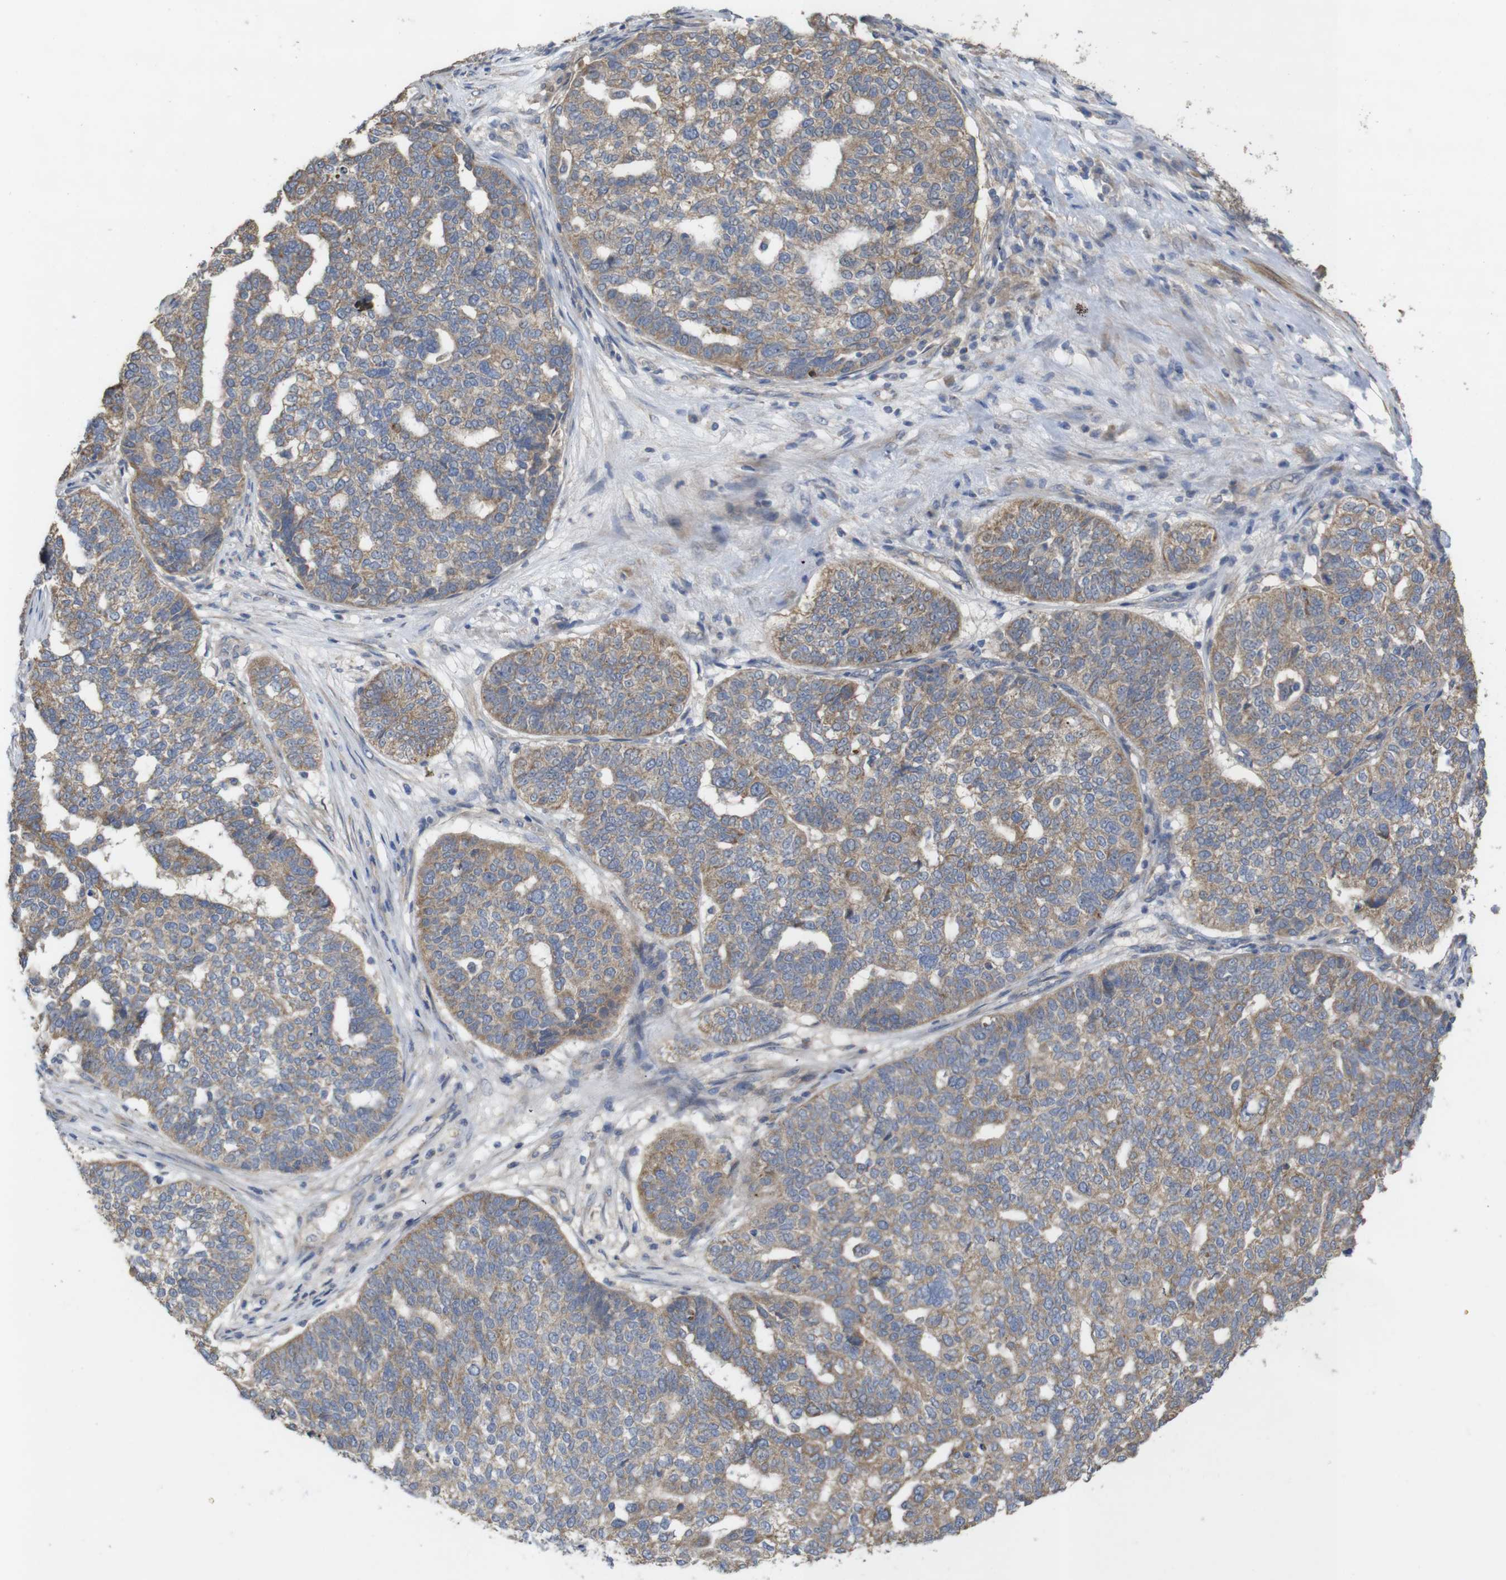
{"staining": {"intensity": "weak", "quantity": ">75%", "location": "cytoplasmic/membranous"}, "tissue": "ovarian cancer", "cell_type": "Tumor cells", "image_type": "cancer", "snomed": [{"axis": "morphology", "description": "Cystadenocarcinoma, serous, NOS"}, {"axis": "topography", "description": "Ovary"}], "caption": "Human ovarian cancer stained for a protein (brown) exhibits weak cytoplasmic/membranous positive positivity in approximately >75% of tumor cells.", "gene": "KCNS3", "patient": {"sex": "female", "age": 59}}